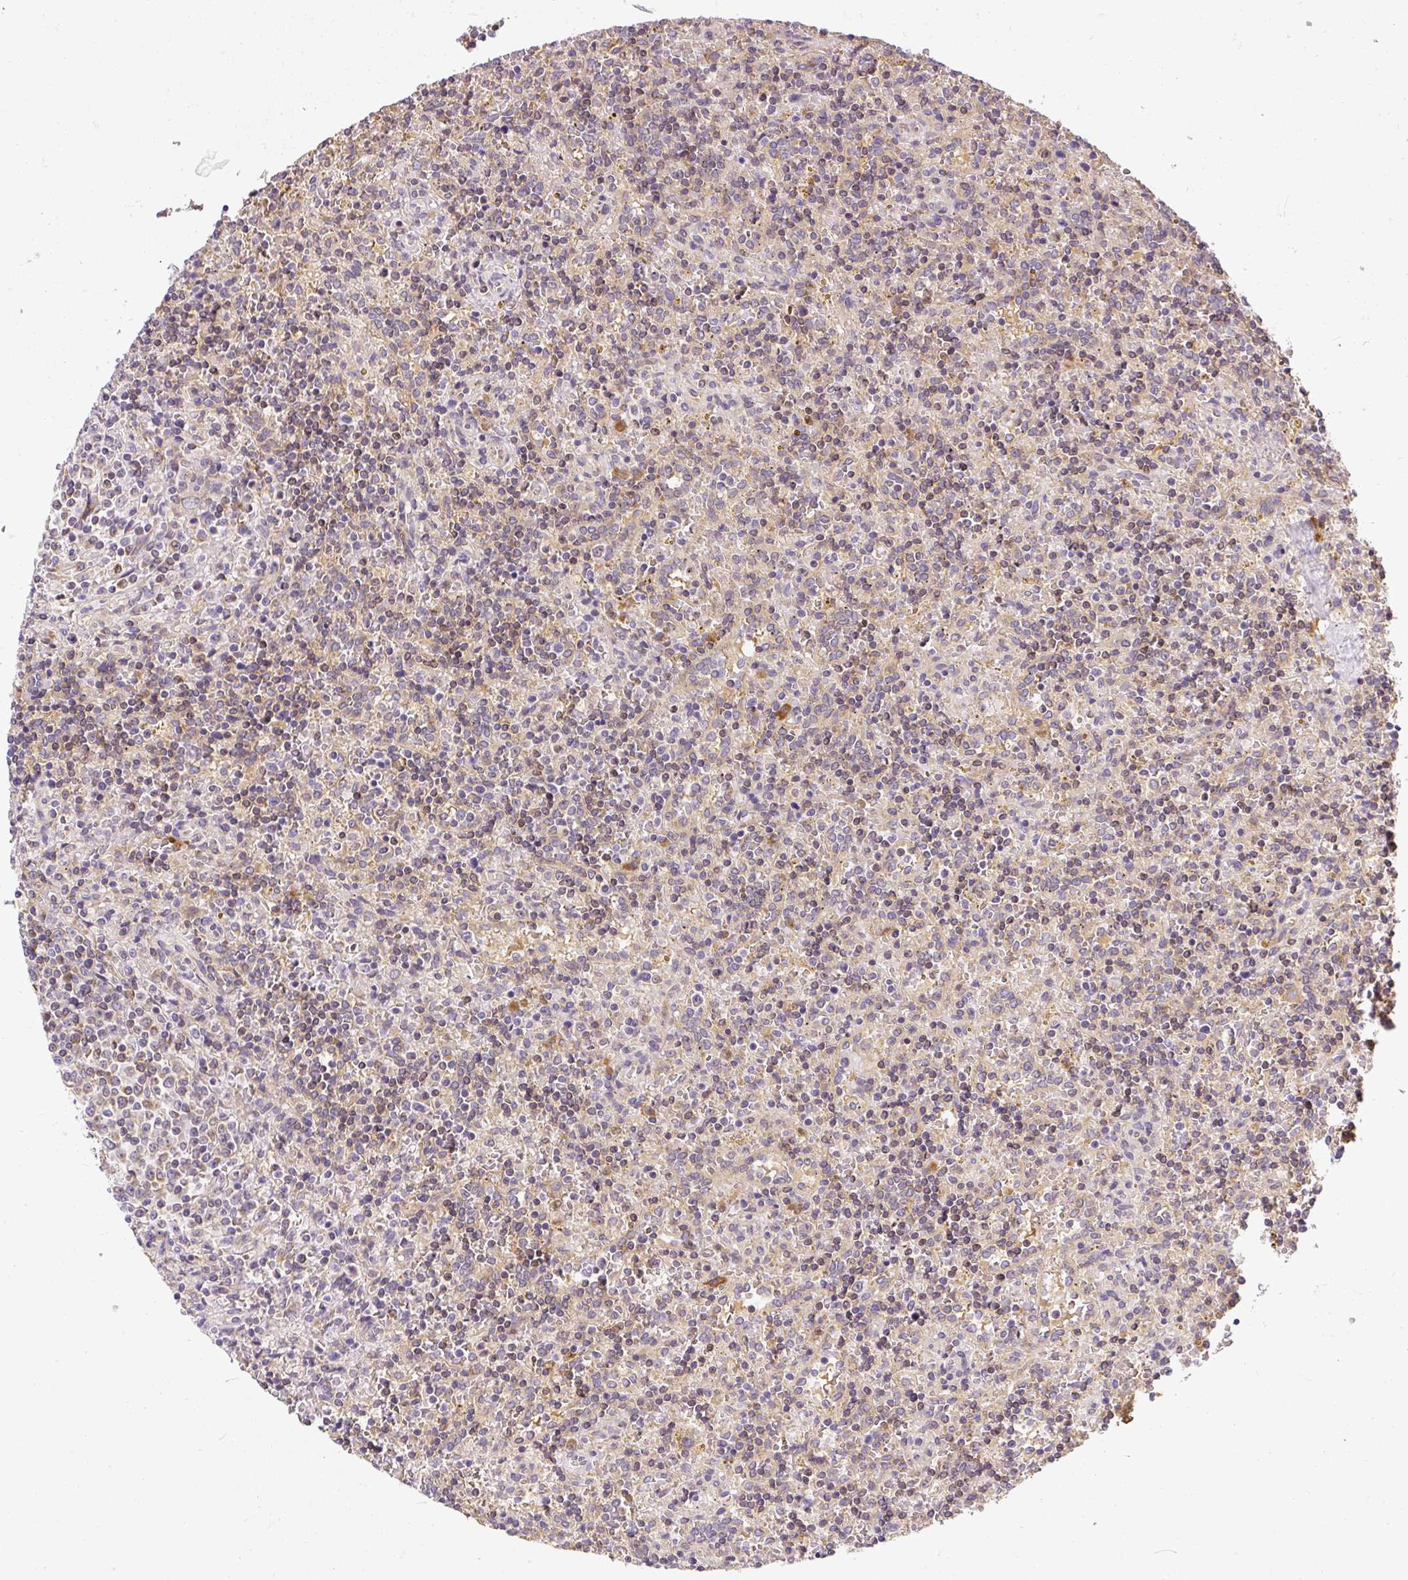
{"staining": {"intensity": "weak", "quantity": "25%-75%", "location": "cytoplasmic/membranous"}, "tissue": "lymphoma", "cell_type": "Tumor cells", "image_type": "cancer", "snomed": [{"axis": "morphology", "description": "Malignant lymphoma, non-Hodgkin's type, Low grade"}, {"axis": "topography", "description": "Spleen"}], "caption": "DAB immunohistochemical staining of human lymphoma shows weak cytoplasmic/membranous protein positivity in approximately 25%-75% of tumor cells.", "gene": "CYP20A1", "patient": {"sex": "male", "age": 67}}